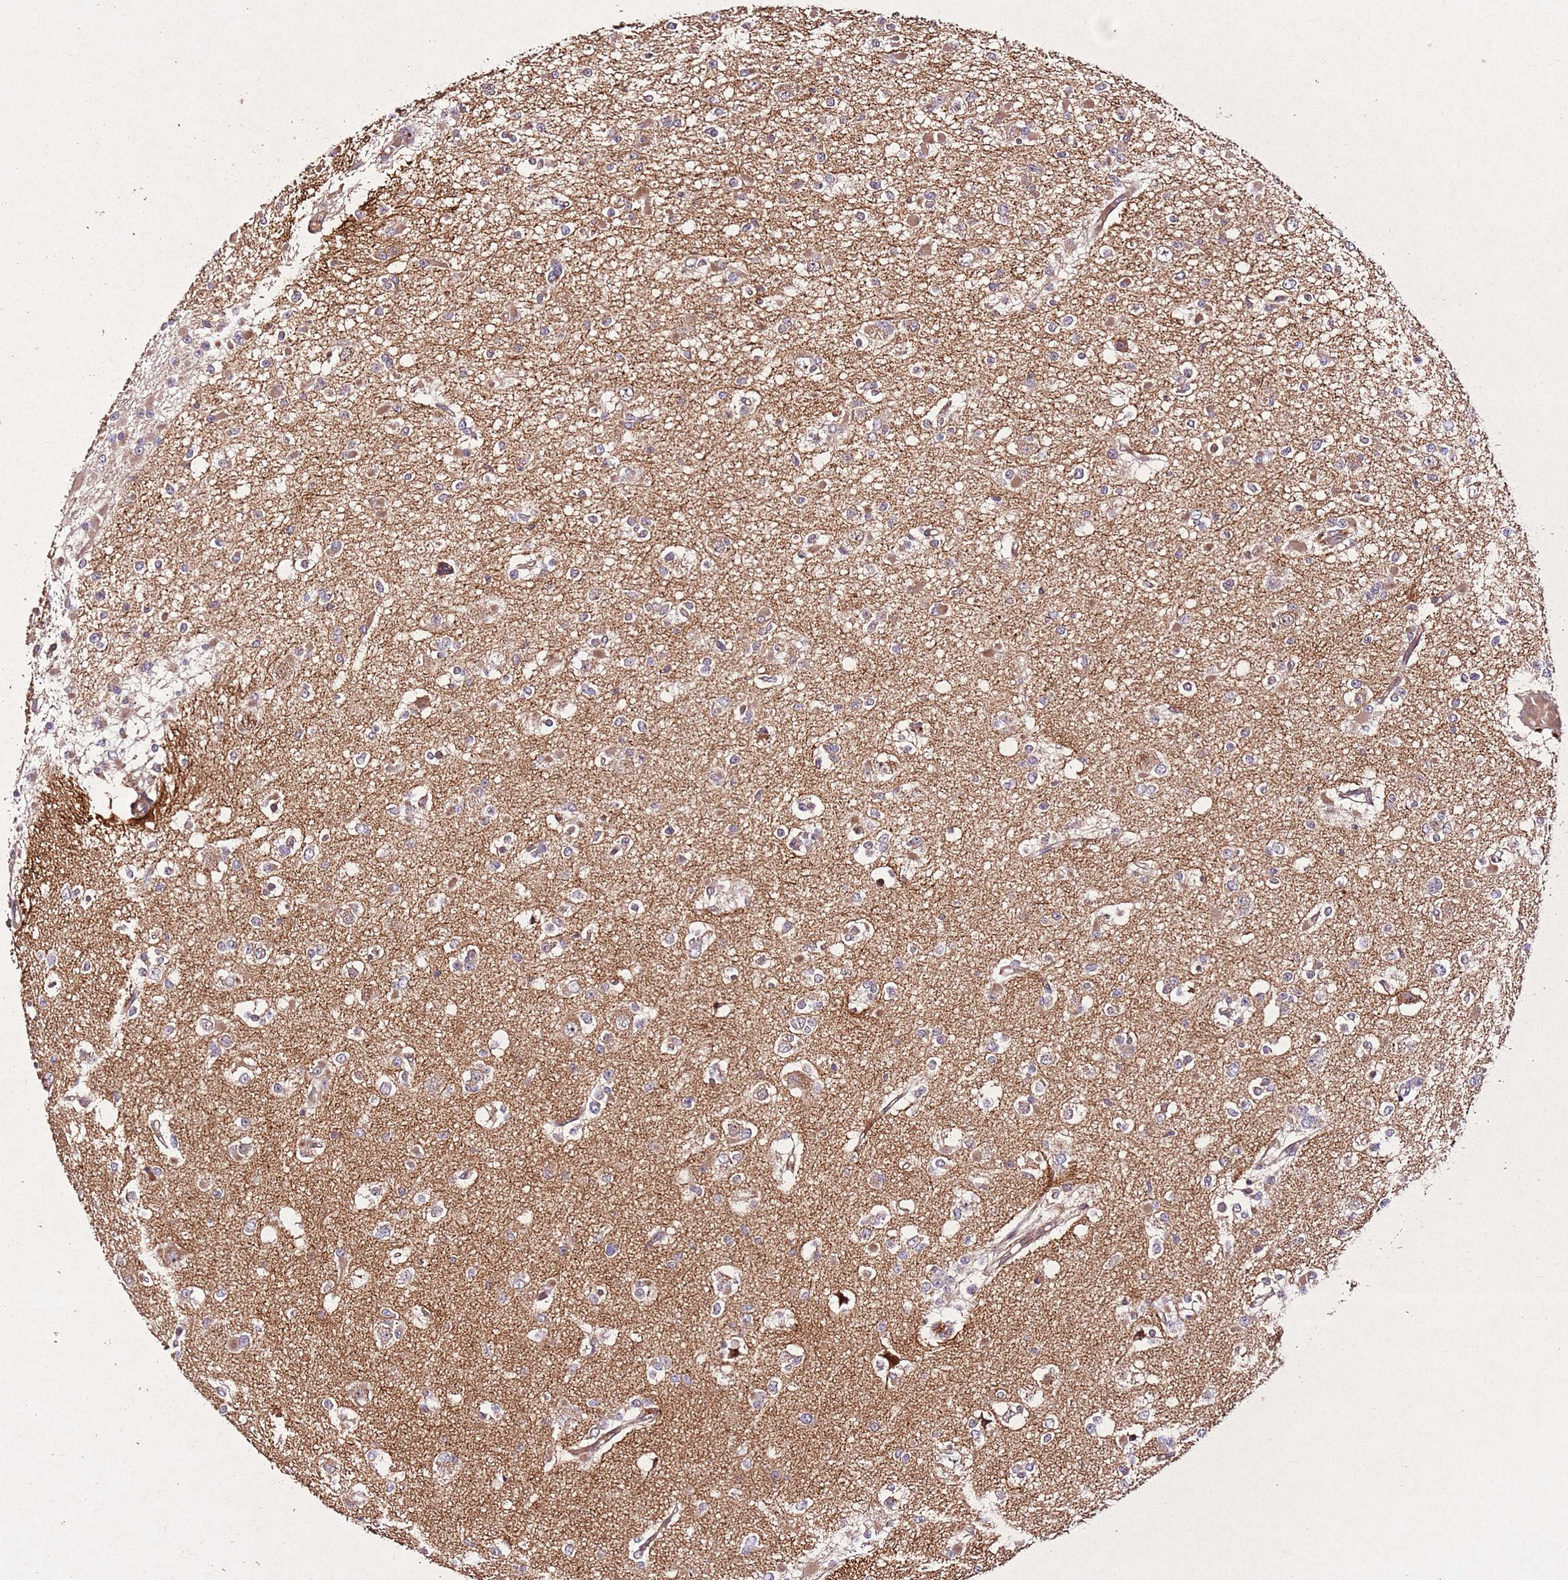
{"staining": {"intensity": "weak", "quantity": "25%-75%", "location": "cytoplasmic/membranous"}, "tissue": "glioma", "cell_type": "Tumor cells", "image_type": "cancer", "snomed": [{"axis": "morphology", "description": "Glioma, malignant, Low grade"}, {"axis": "topography", "description": "Brain"}], "caption": "IHC micrograph of neoplastic tissue: human glioma stained using IHC shows low levels of weak protein expression localized specifically in the cytoplasmic/membranous of tumor cells, appearing as a cytoplasmic/membranous brown color.", "gene": "PTMA", "patient": {"sex": "female", "age": 22}}